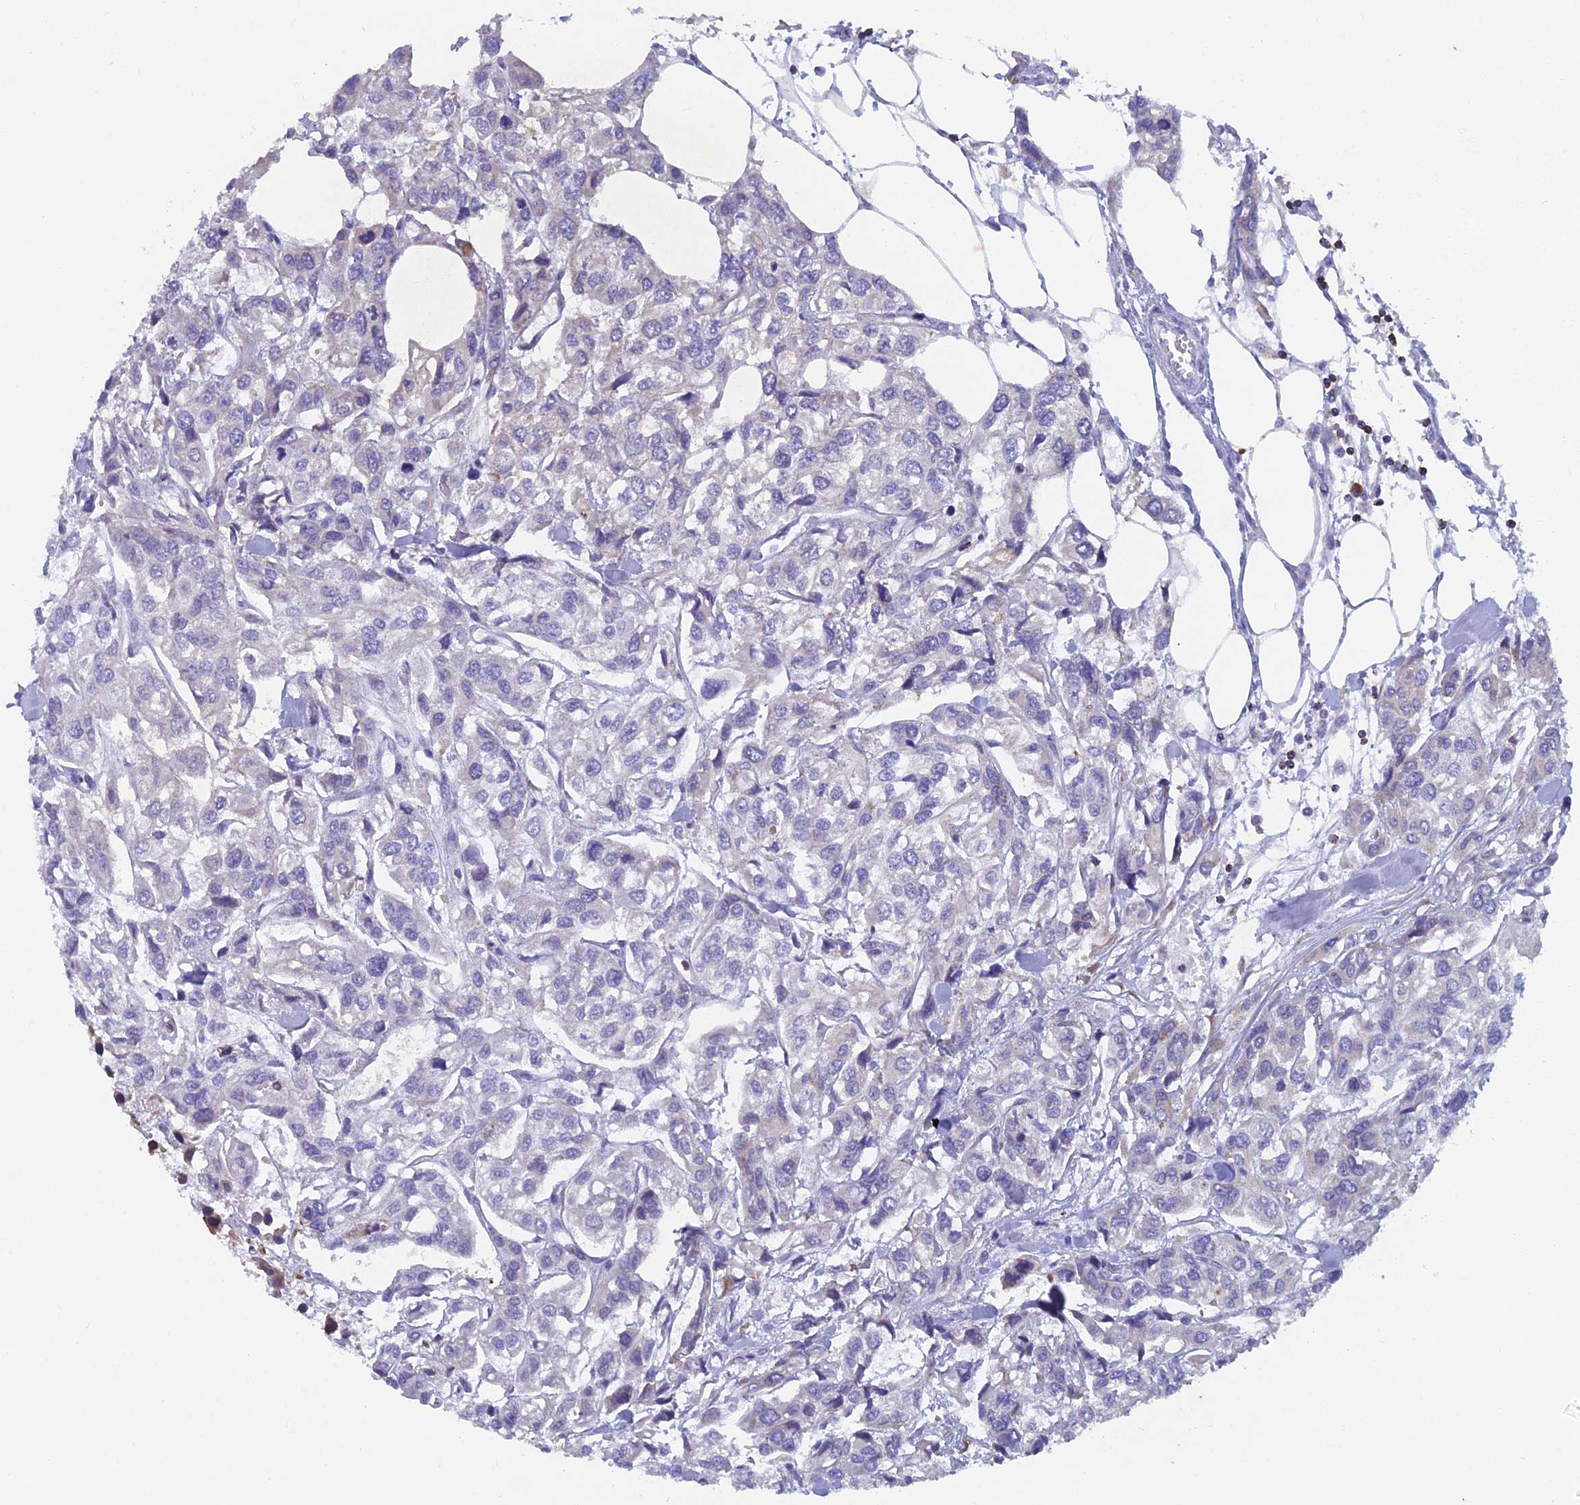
{"staining": {"intensity": "negative", "quantity": "none", "location": "none"}, "tissue": "urothelial cancer", "cell_type": "Tumor cells", "image_type": "cancer", "snomed": [{"axis": "morphology", "description": "Urothelial carcinoma, High grade"}, {"axis": "topography", "description": "Urinary bladder"}], "caption": "Histopathology image shows no significant protein expression in tumor cells of high-grade urothelial carcinoma.", "gene": "ABI3BP", "patient": {"sex": "male", "age": 67}}